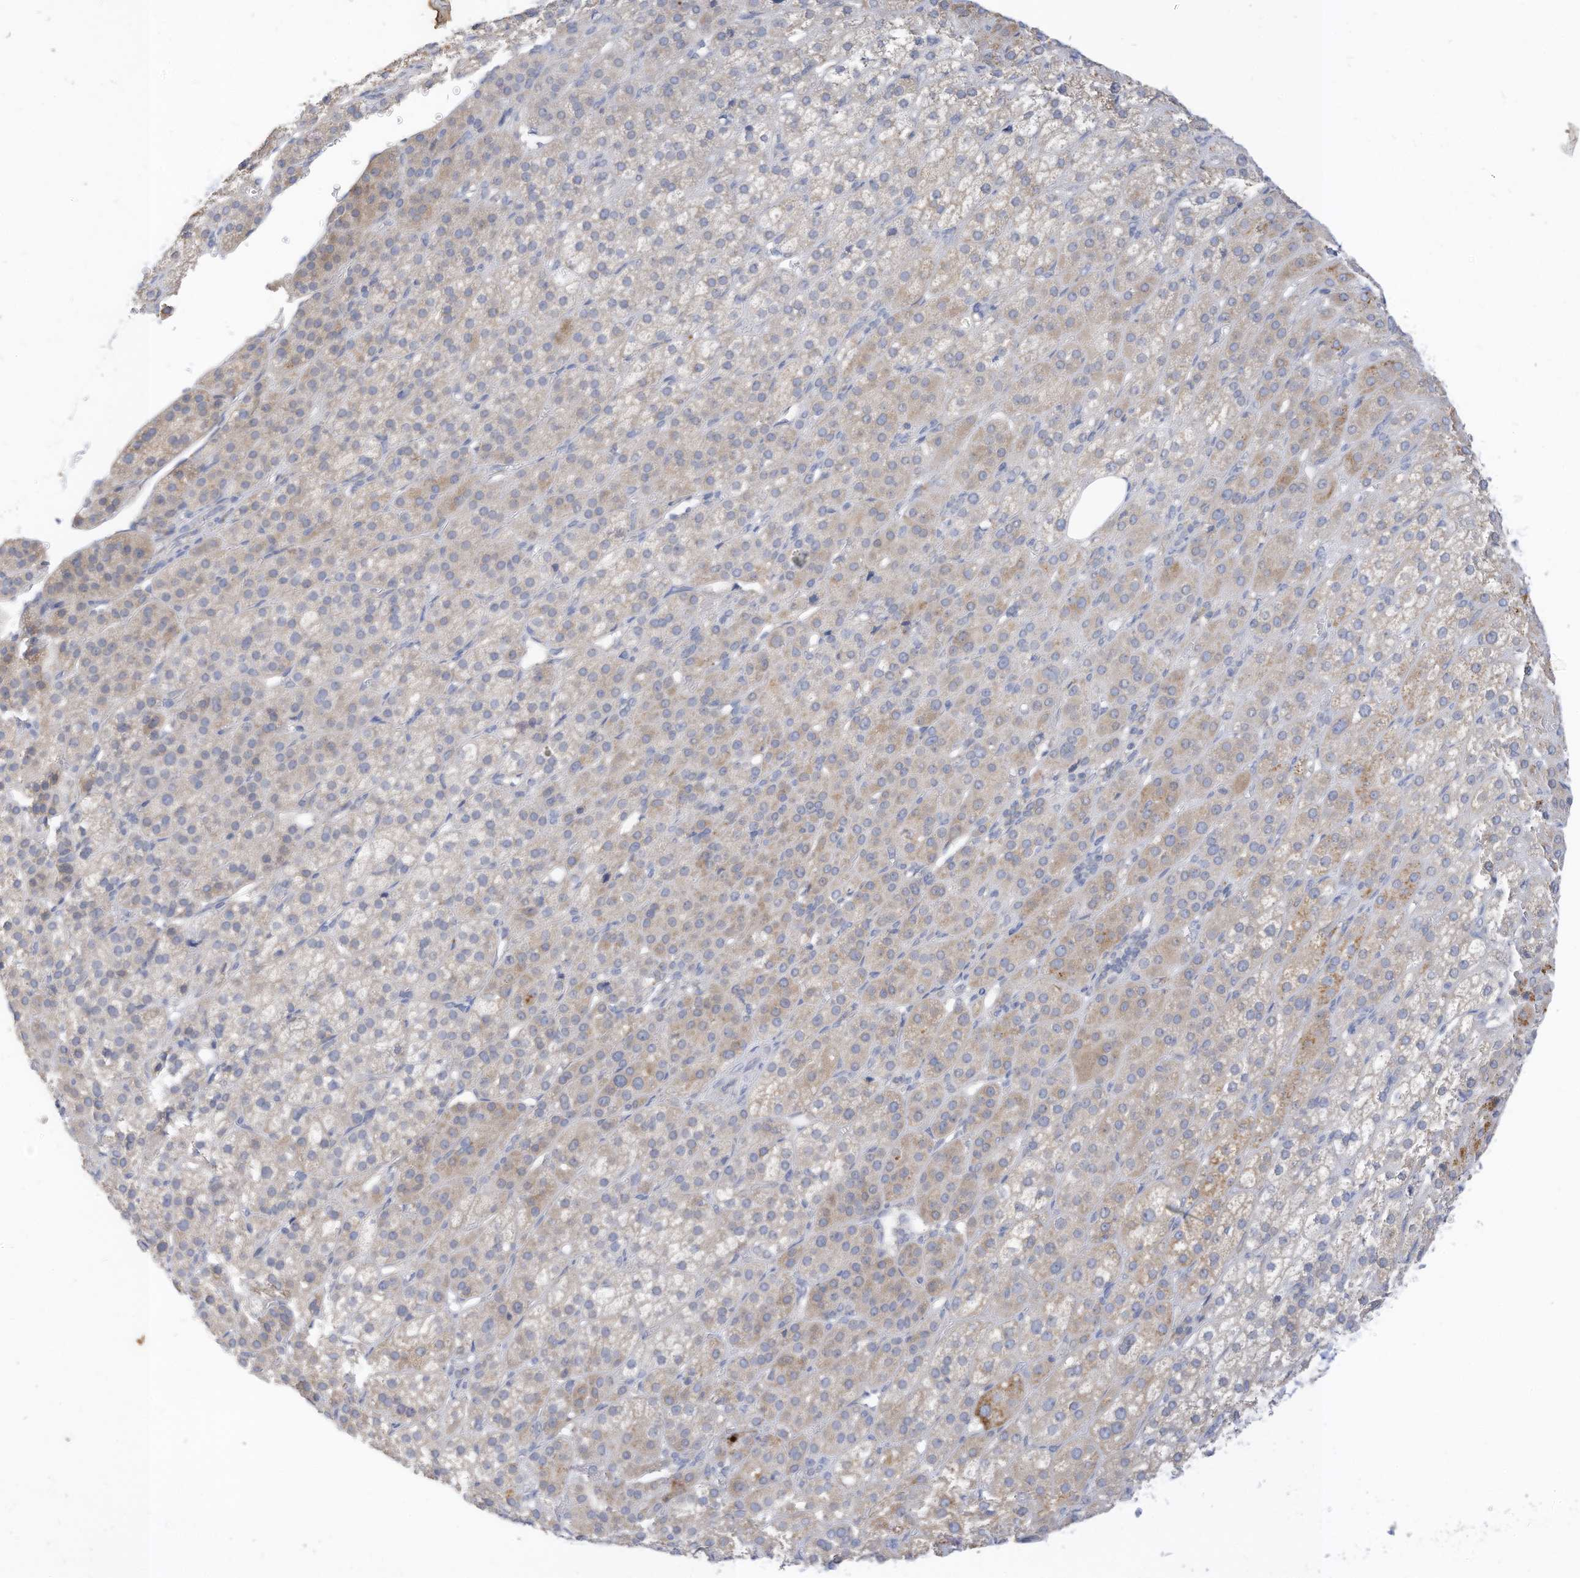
{"staining": {"intensity": "moderate", "quantity": "25%-75%", "location": "cytoplasmic/membranous"}, "tissue": "adrenal gland", "cell_type": "Glandular cells", "image_type": "normal", "snomed": [{"axis": "morphology", "description": "Normal tissue, NOS"}, {"axis": "topography", "description": "Adrenal gland"}], "caption": "Moderate cytoplasmic/membranous staining for a protein is seen in about 25%-75% of glandular cells of normal adrenal gland using immunohistochemistry.", "gene": "RASA2", "patient": {"sex": "female", "age": 57}}